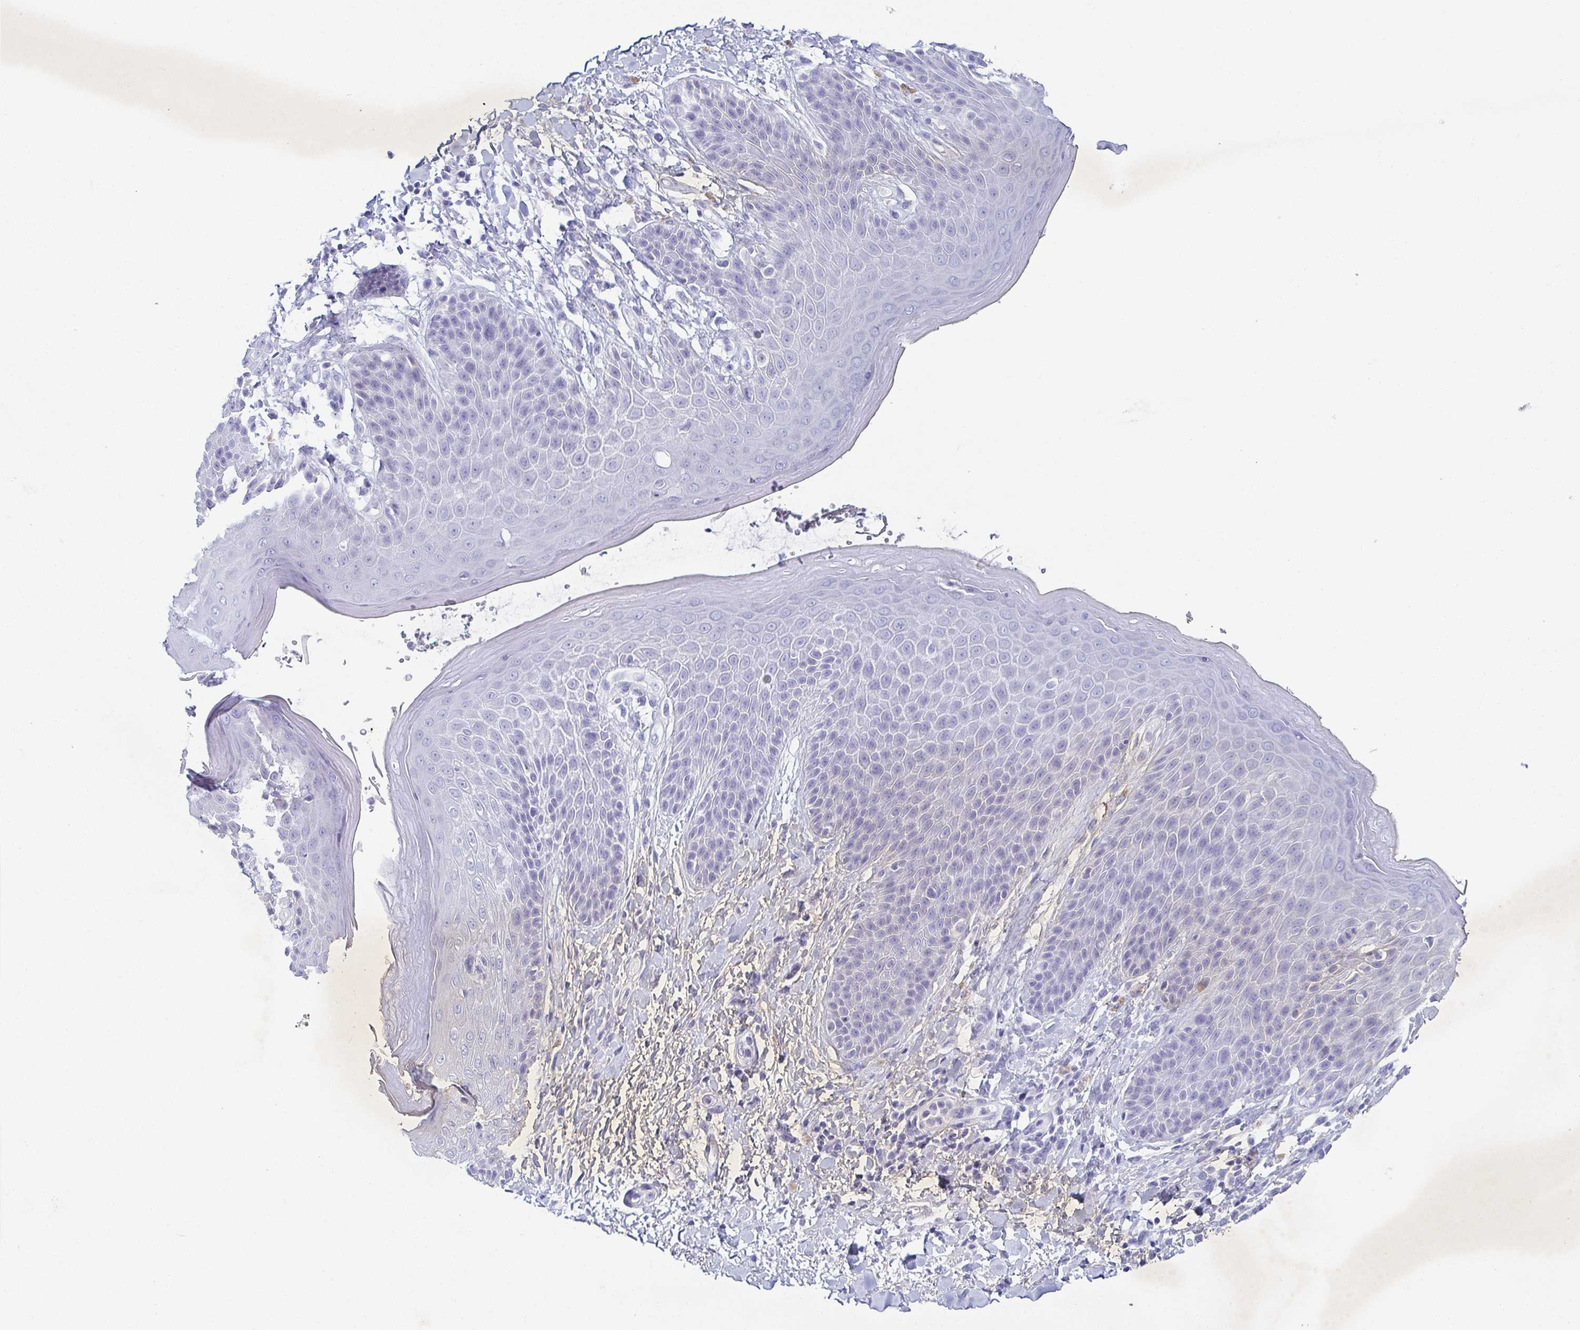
{"staining": {"intensity": "negative", "quantity": "none", "location": "none"}, "tissue": "skin", "cell_type": "Epidermal cells", "image_type": "normal", "snomed": [{"axis": "morphology", "description": "Normal tissue, NOS"}, {"axis": "topography", "description": "Anal"}, {"axis": "topography", "description": "Peripheral nerve tissue"}], "caption": "Immunohistochemical staining of benign human skin demonstrates no significant positivity in epidermal cells. (DAB IHC, high magnification).", "gene": "ZG16B", "patient": {"sex": "male", "age": 51}}